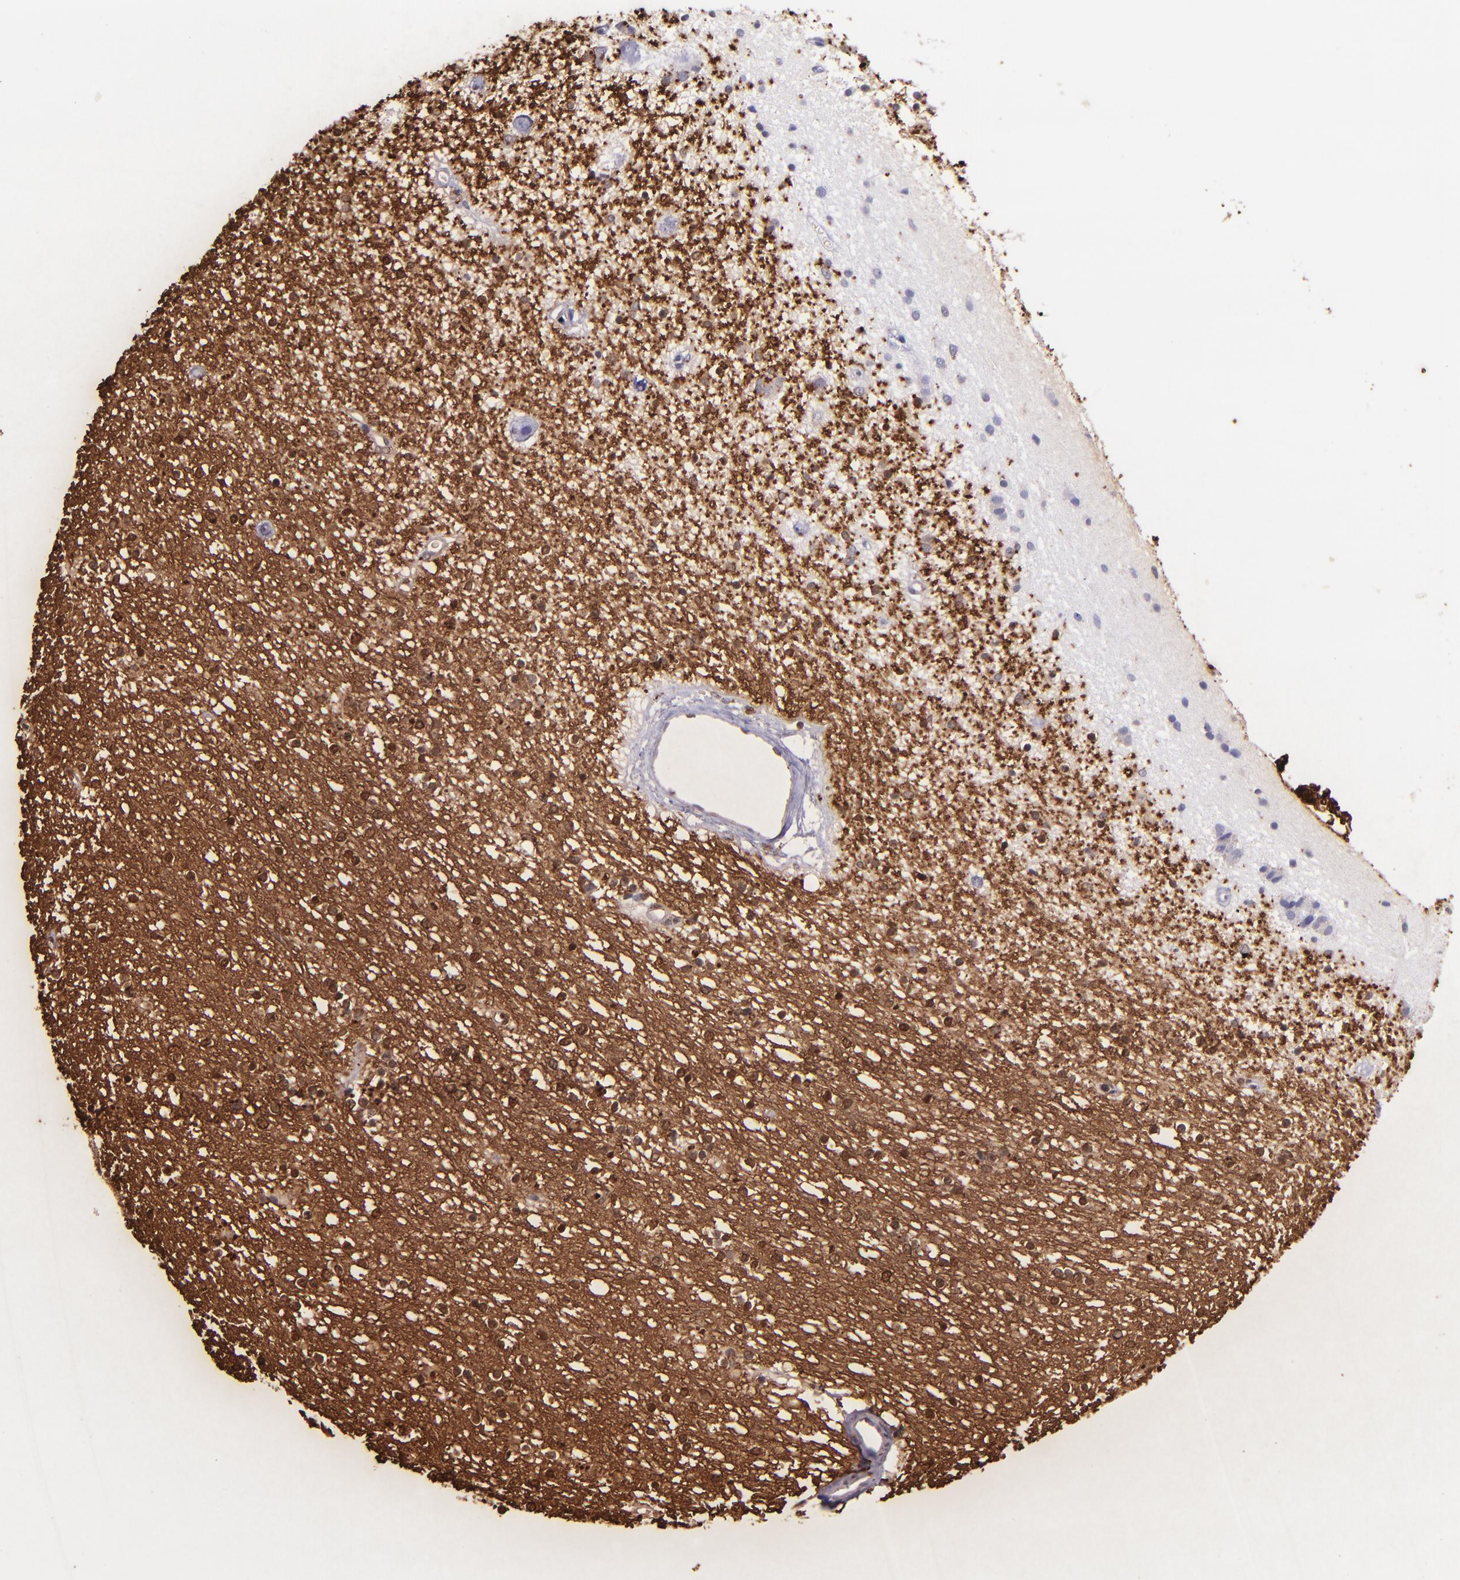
{"staining": {"intensity": "strong", "quantity": "25%-75%", "location": "cytoplasmic/membranous,nuclear"}, "tissue": "caudate", "cell_type": "Glial cells", "image_type": "normal", "snomed": [{"axis": "morphology", "description": "Normal tissue, NOS"}, {"axis": "topography", "description": "Lateral ventricle wall"}], "caption": "Brown immunohistochemical staining in unremarkable human caudate displays strong cytoplasmic/membranous,nuclear staining in approximately 25%-75% of glial cells.", "gene": "MBP", "patient": {"sex": "female", "age": 54}}